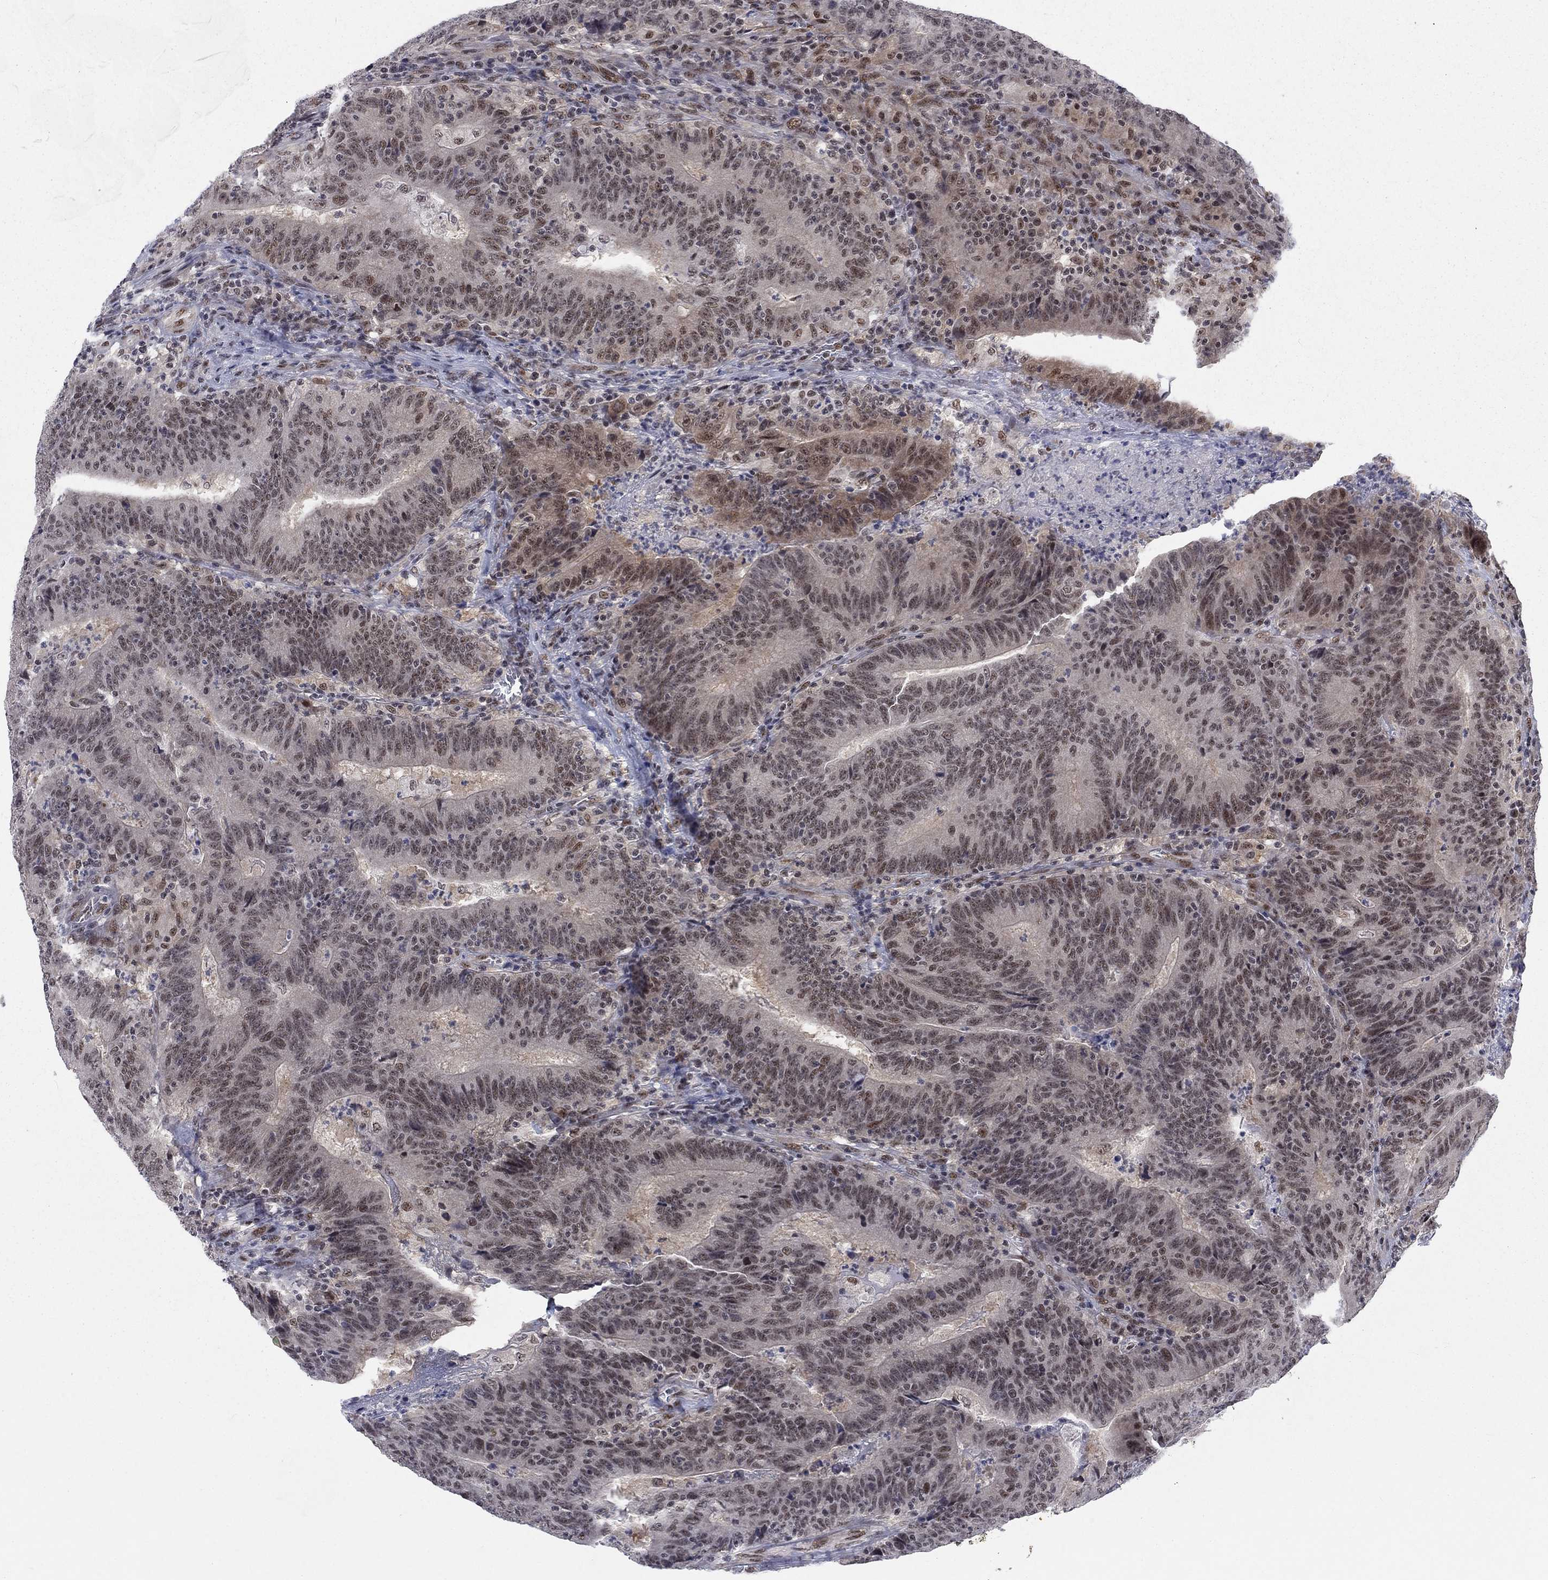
{"staining": {"intensity": "negative", "quantity": "none", "location": "none"}, "tissue": "colorectal cancer", "cell_type": "Tumor cells", "image_type": "cancer", "snomed": [{"axis": "morphology", "description": "Adenocarcinoma, NOS"}, {"axis": "topography", "description": "Colon"}], "caption": "High power microscopy image of an immunohistochemistry (IHC) photomicrograph of colorectal cancer (adenocarcinoma), revealing no significant expression in tumor cells.", "gene": "FYTTD1", "patient": {"sex": "female", "age": 75}}